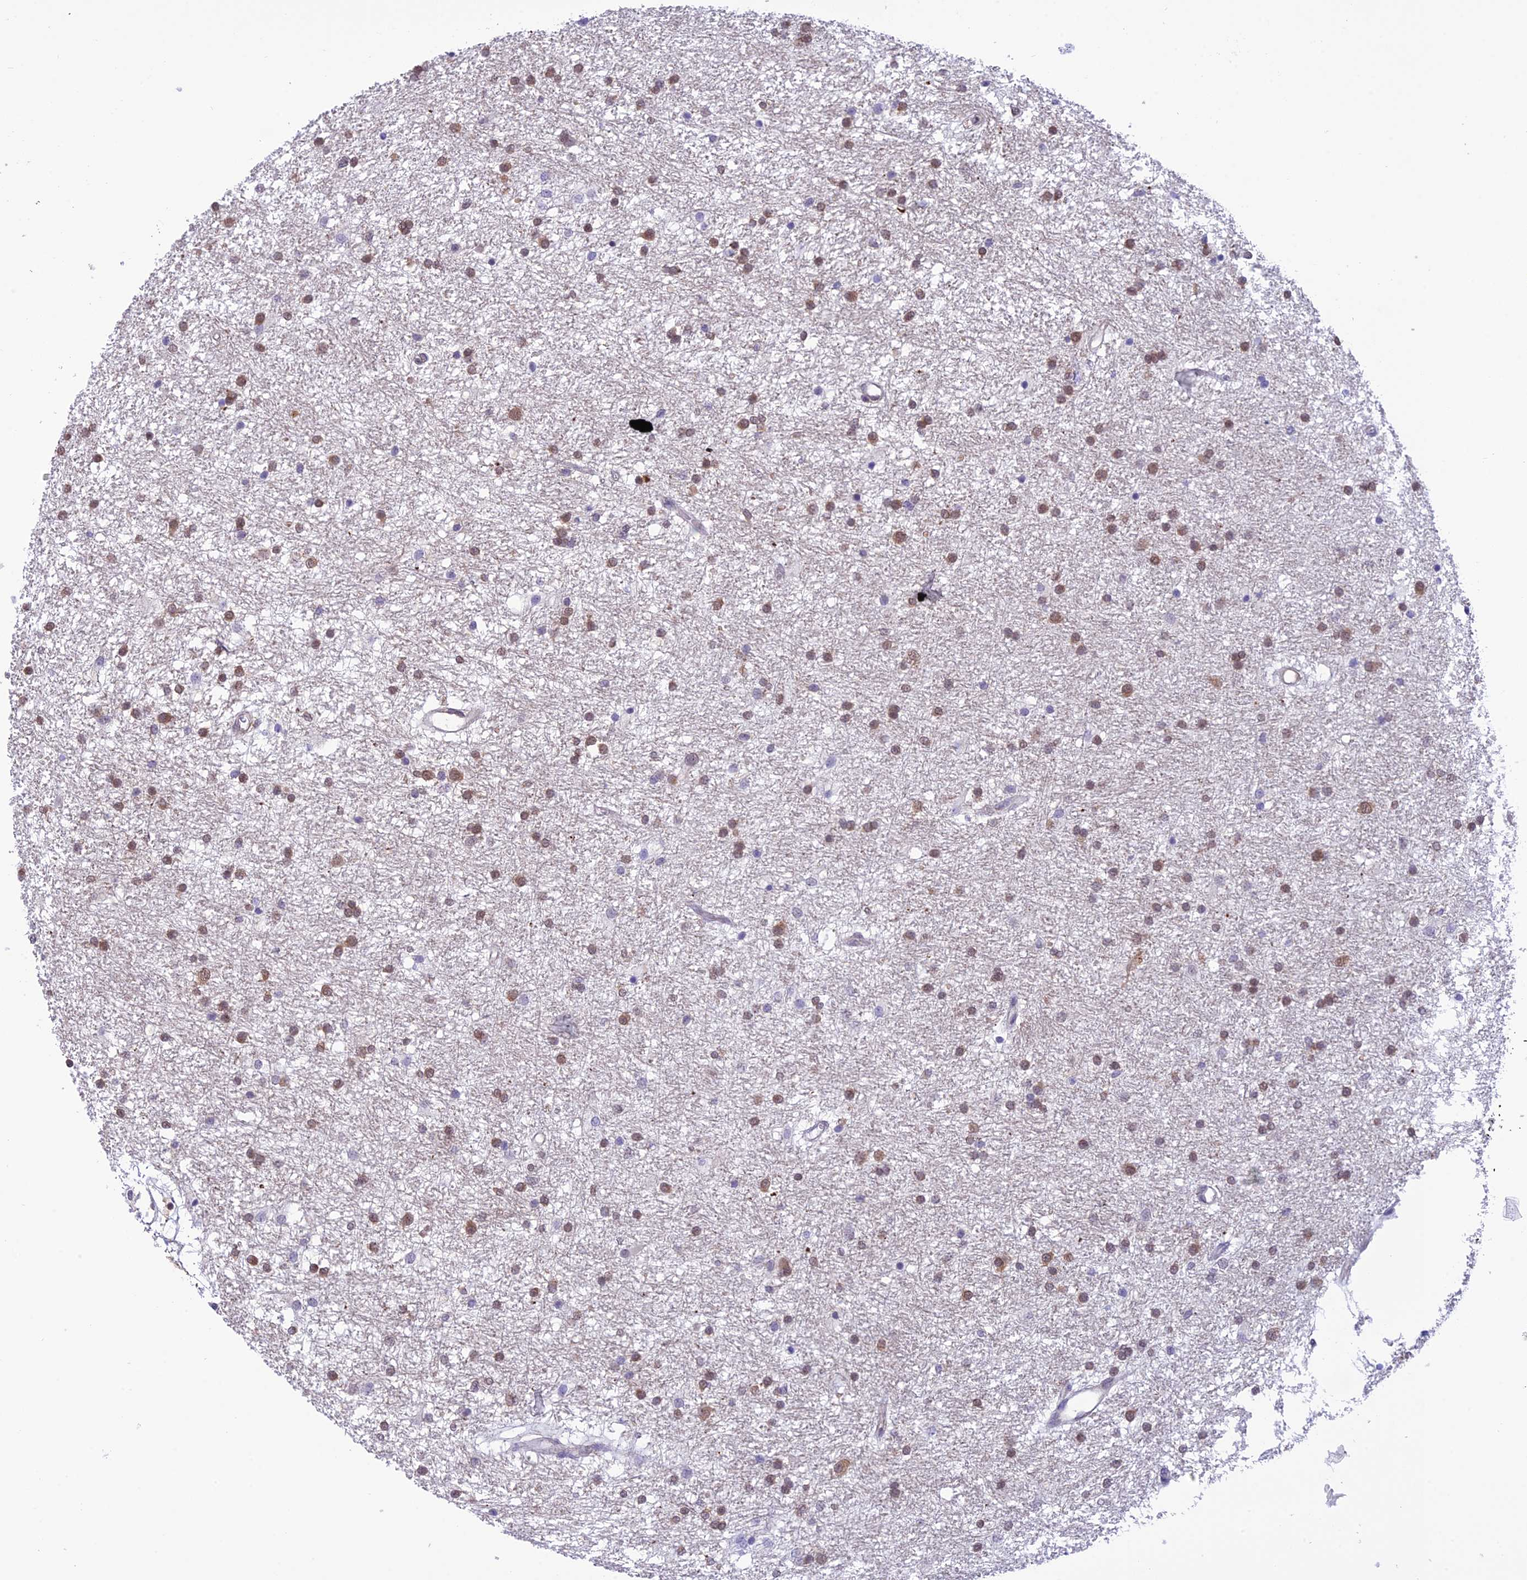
{"staining": {"intensity": "weak", "quantity": ">75%", "location": "cytoplasmic/membranous,nuclear"}, "tissue": "glioma", "cell_type": "Tumor cells", "image_type": "cancer", "snomed": [{"axis": "morphology", "description": "Glioma, malignant, High grade"}, {"axis": "topography", "description": "Brain"}], "caption": "Malignant high-grade glioma tissue demonstrates weak cytoplasmic/membranous and nuclear positivity in about >75% of tumor cells, visualized by immunohistochemistry.", "gene": "RNF126", "patient": {"sex": "male", "age": 77}}